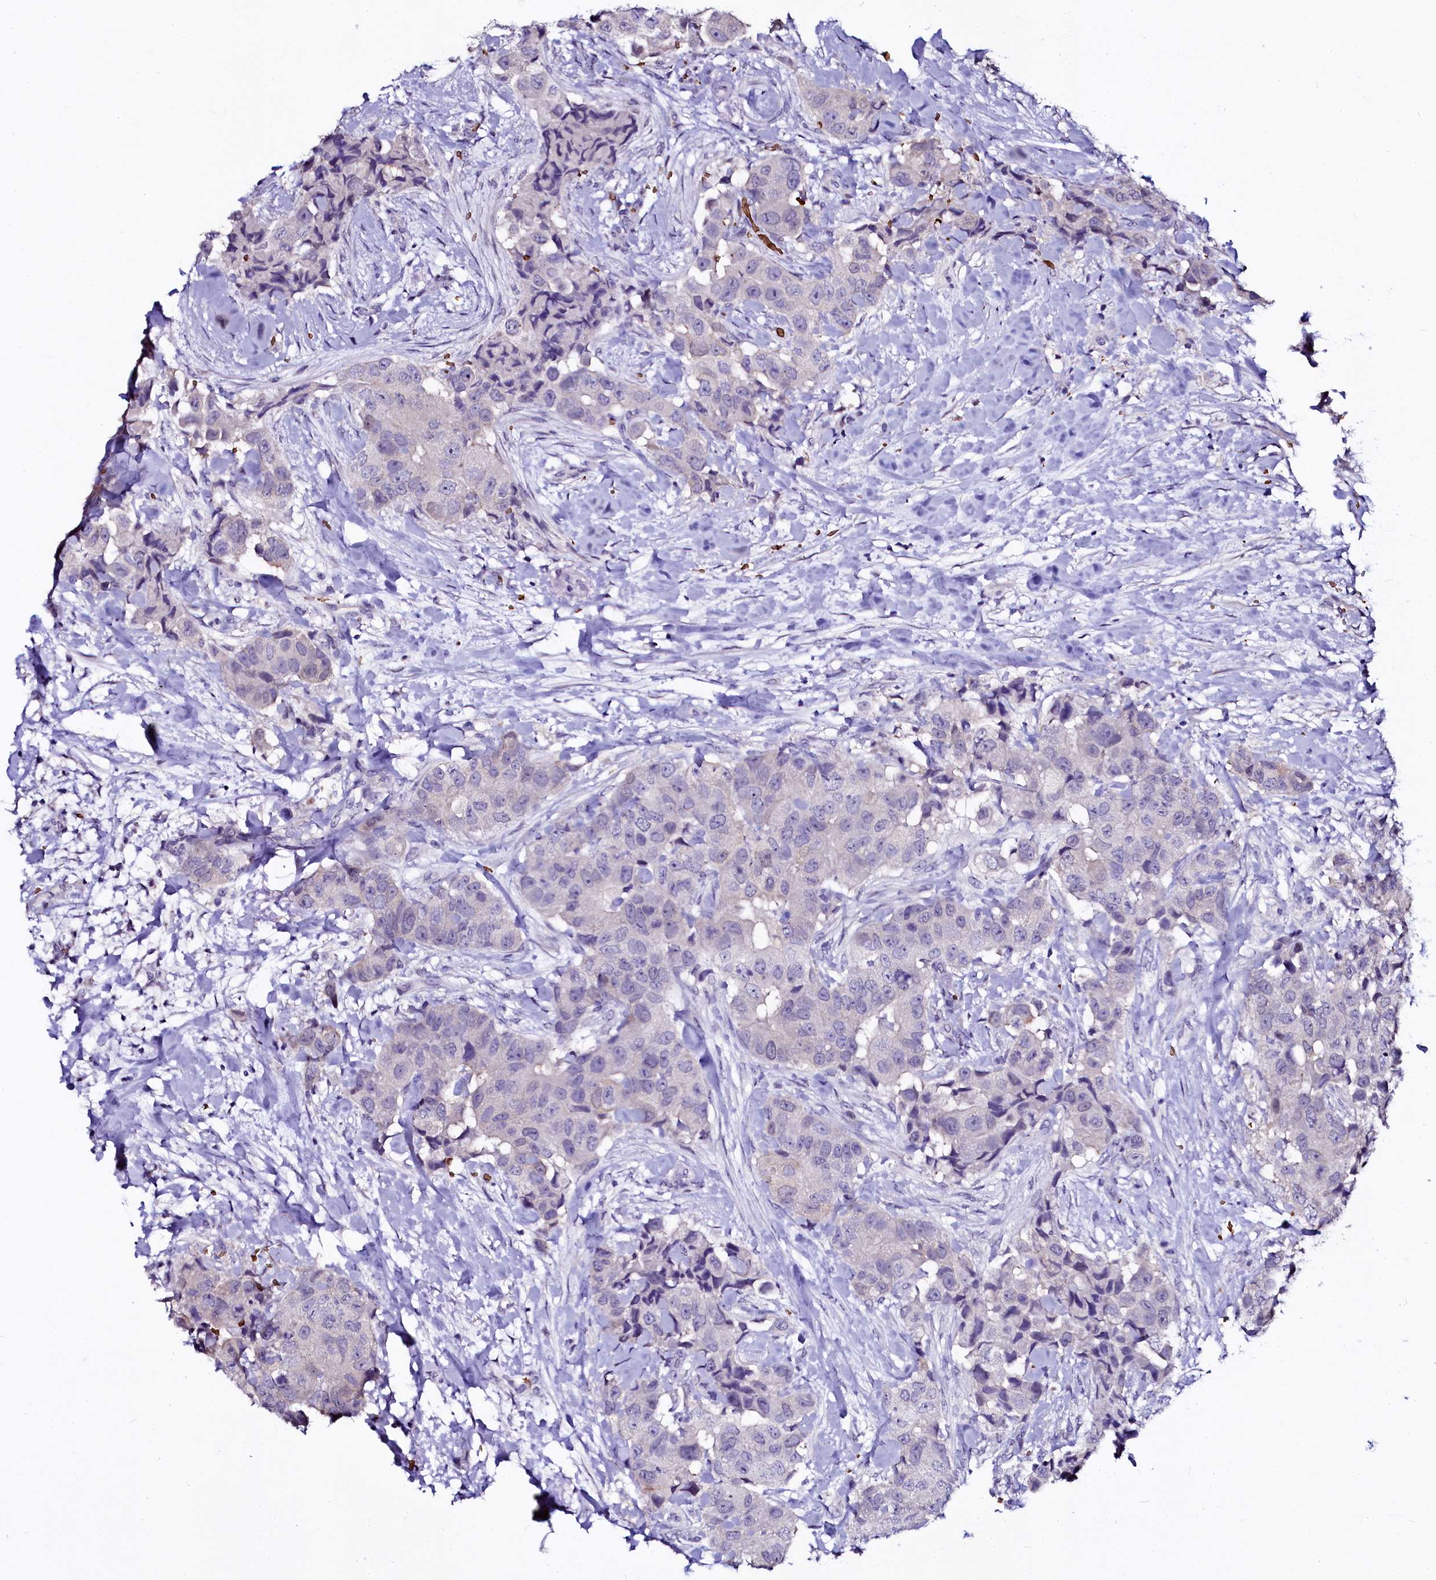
{"staining": {"intensity": "negative", "quantity": "none", "location": "none"}, "tissue": "breast cancer", "cell_type": "Tumor cells", "image_type": "cancer", "snomed": [{"axis": "morphology", "description": "Normal tissue, NOS"}, {"axis": "morphology", "description": "Duct carcinoma"}, {"axis": "topography", "description": "Breast"}], "caption": "This is a image of immunohistochemistry staining of breast cancer, which shows no expression in tumor cells.", "gene": "CTDSPL2", "patient": {"sex": "female", "age": 62}}